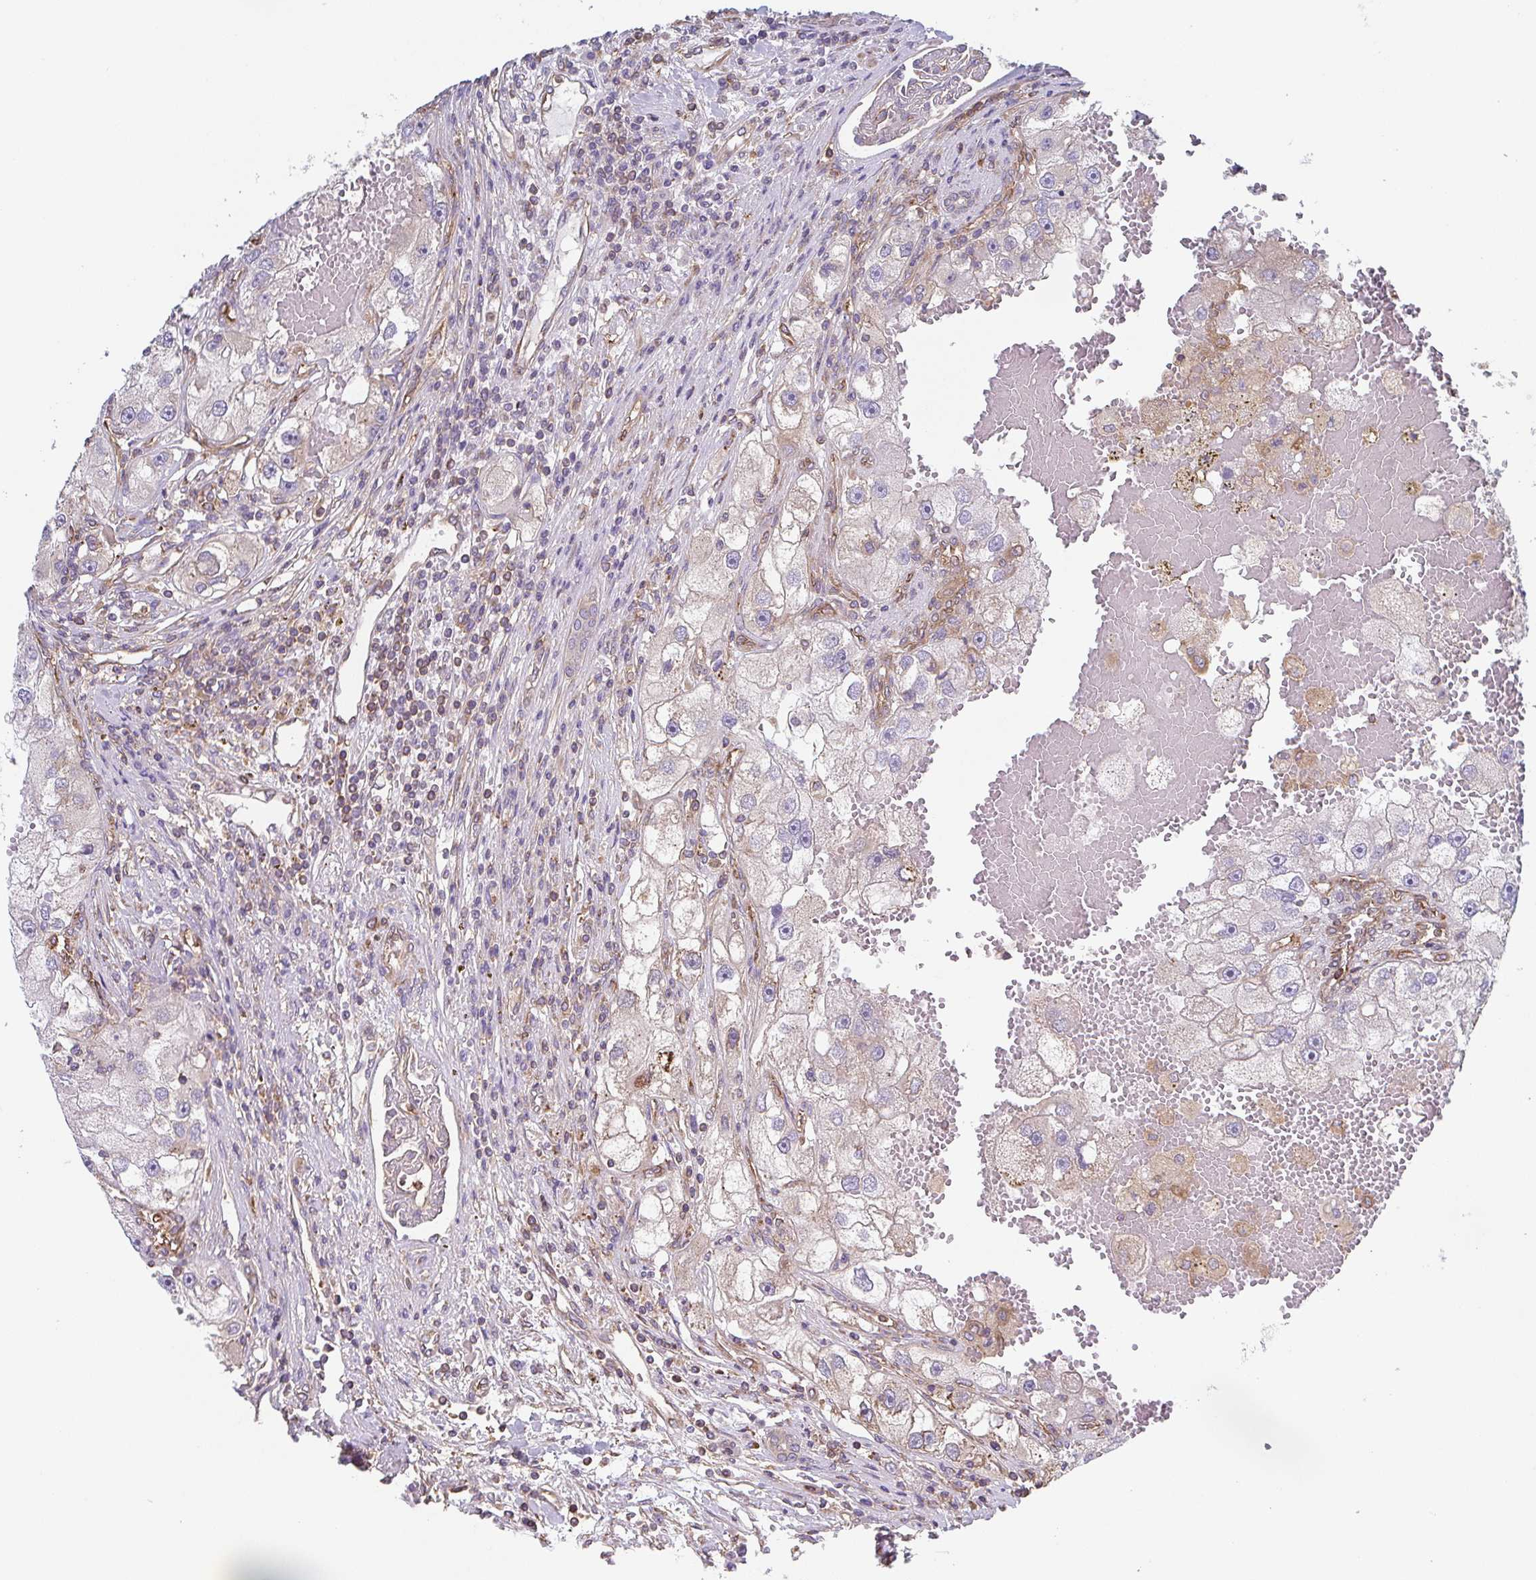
{"staining": {"intensity": "negative", "quantity": "none", "location": "none"}, "tissue": "renal cancer", "cell_type": "Tumor cells", "image_type": "cancer", "snomed": [{"axis": "morphology", "description": "Adenocarcinoma, NOS"}, {"axis": "topography", "description": "Kidney"}], "caption": "High magnification brightfield microscopy of renal adenocarcinoma stained with DAB (brown) and counterstained with hematoxylin (blue): tumor cells show no significant expression.", "gene": "TMEM229A", "patient": {"sex": "male", "age": 63}}